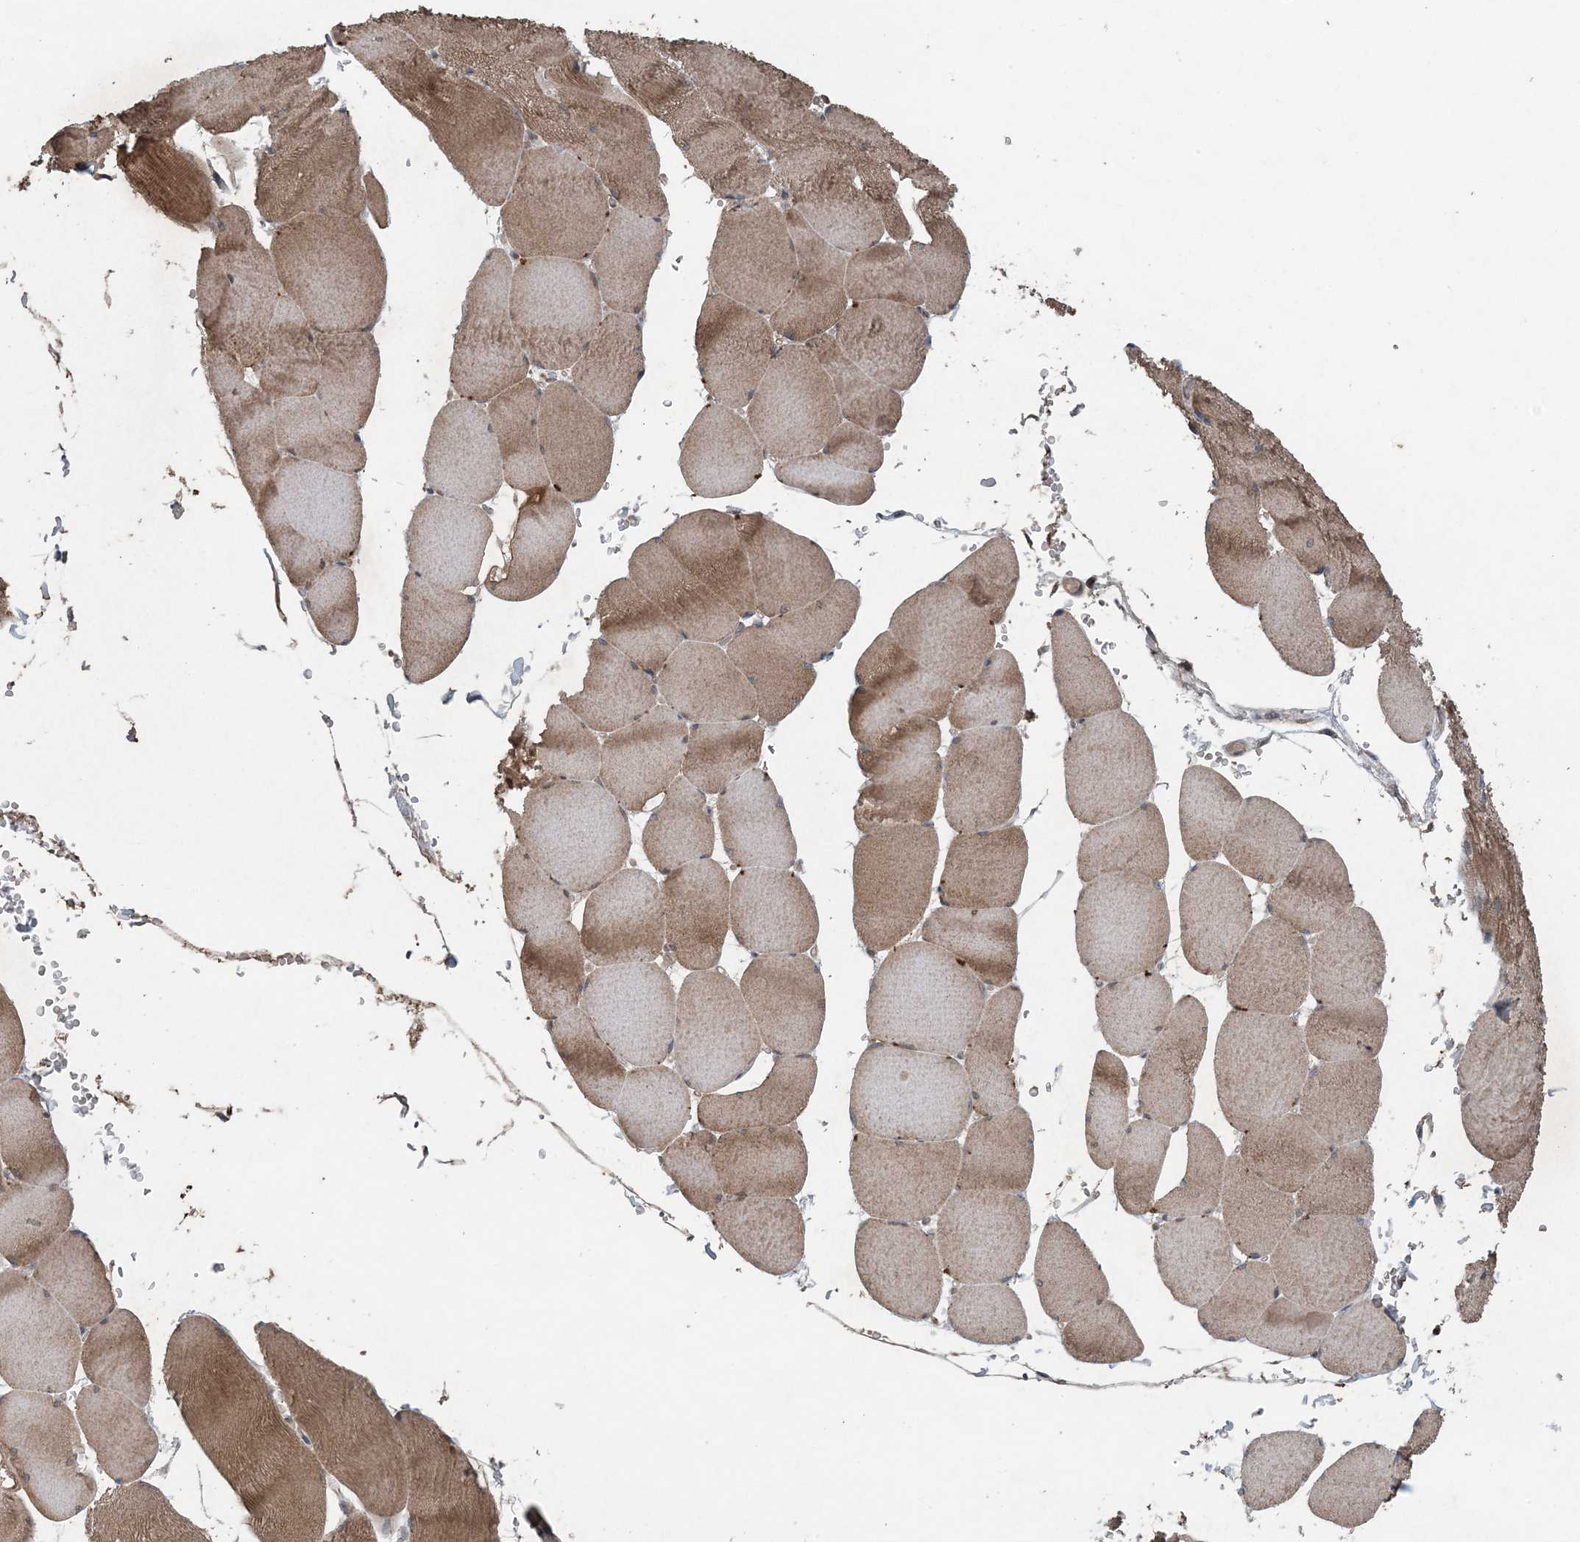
{"staining": {"intensity": "moderate", "quantity": "25%-75%", "location": "cytoplasmic/membranous"}, "tissue": "skeletal muscle", "cell_type": "Myocytes", "image_type": "normal", "snomed": [{"axis": "morphology", "description": "Normal tissue, NOS"}, {"axis": "topography", "description": "Skeletal muscle"}, {"axis": "topography", "description": "Head-Neck"}], "caption": "There is medium levels of moderate cytoplasmic/membranous staining in myocytes of unremarkable skeletal muscle, as demonstrated by immunohistochemical staining (brown color).", "gene": "MYO9B", "patient": {"sex": "male", "age": 66}}